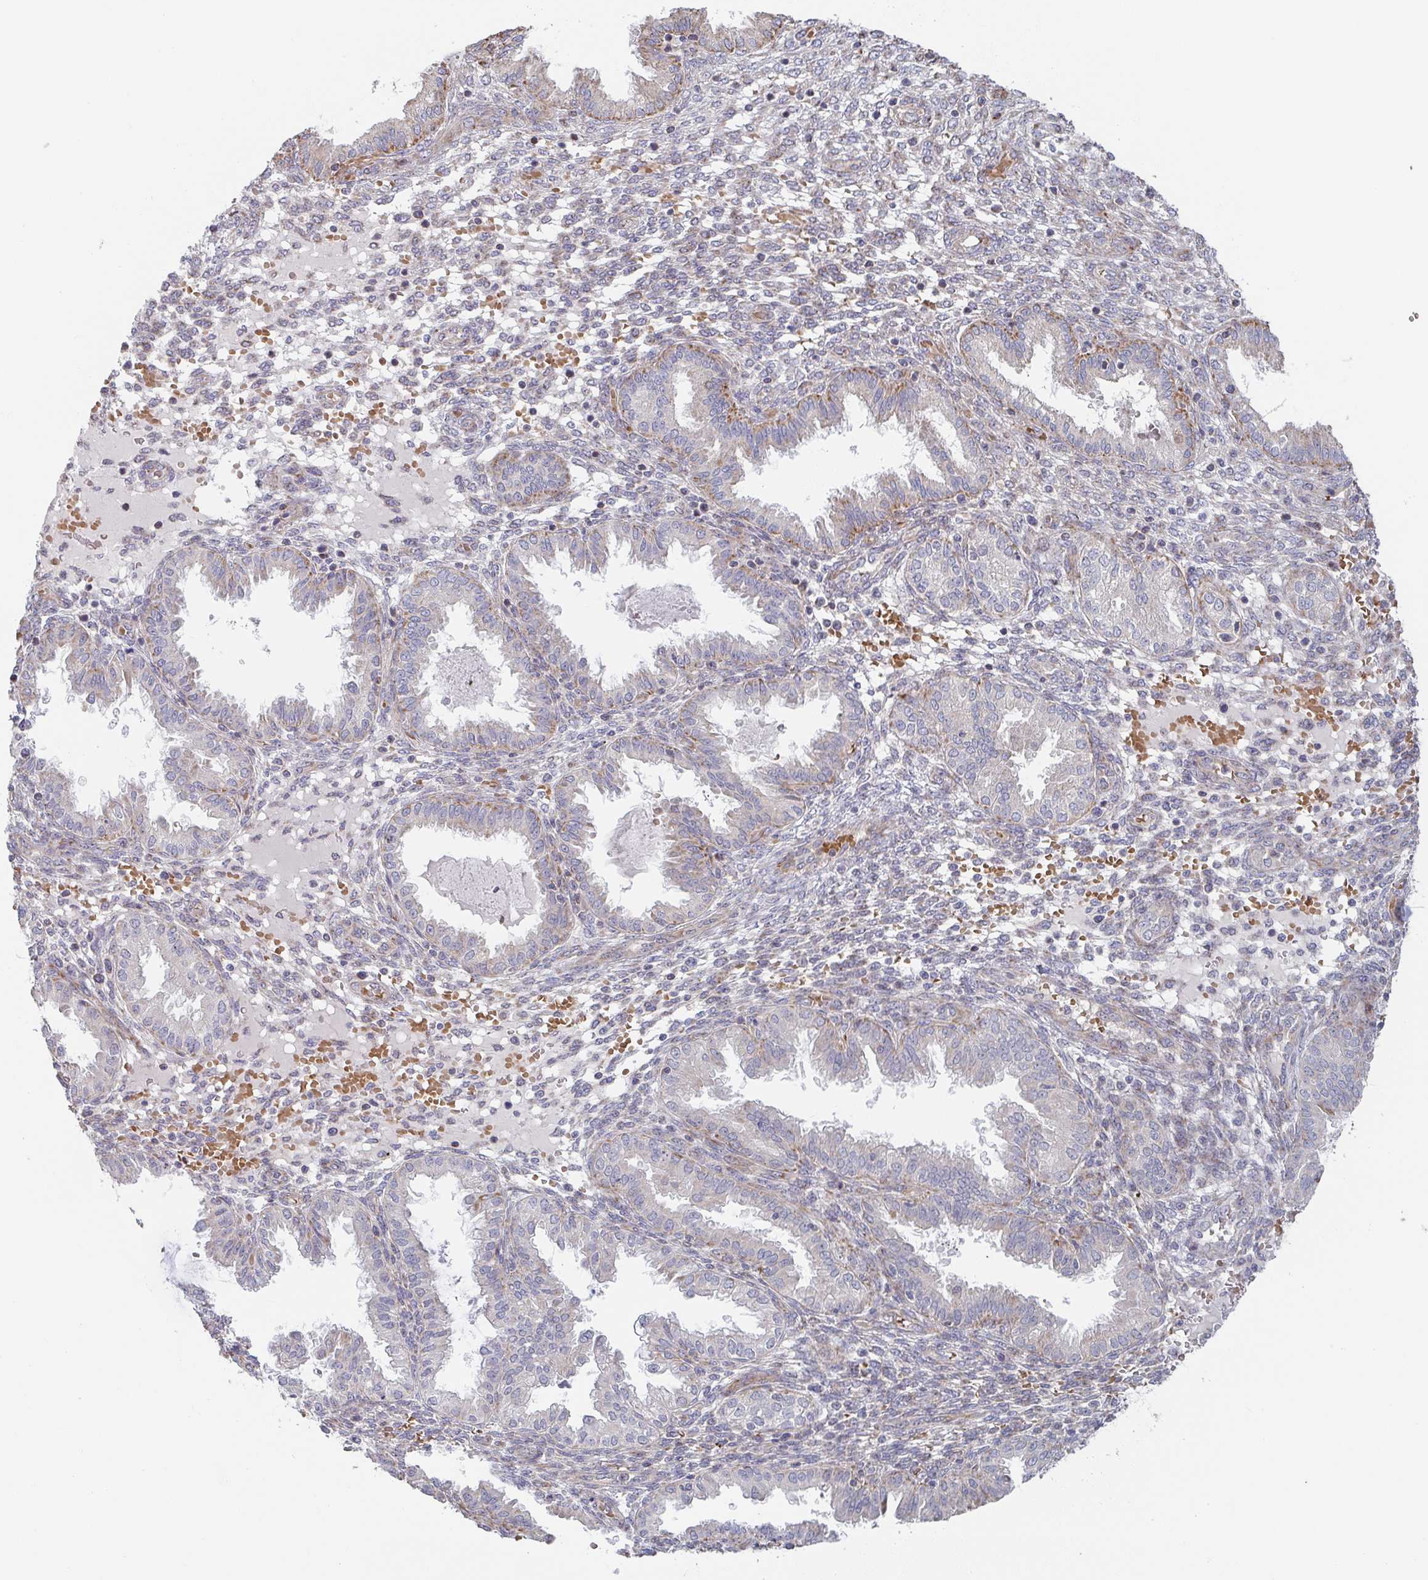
{"staining": {"intensity": "negative", "quantity": "none", "location": "none"}, "tissue": "endometrium", "cell_type": "Cells in endometrial stroma", "image_type": "normal", "snomed": [{"axis": "morphology", "description": "Normal tissue, NOS"}, {"axis": "topography", "description": "Endometrium"}], "caption": "IHC of unremarkable human endometrium reveals no positivity in cells in endometrial stroma.", "gene": "ZNF526", "patient": {"sex": "female", "age": 33}}